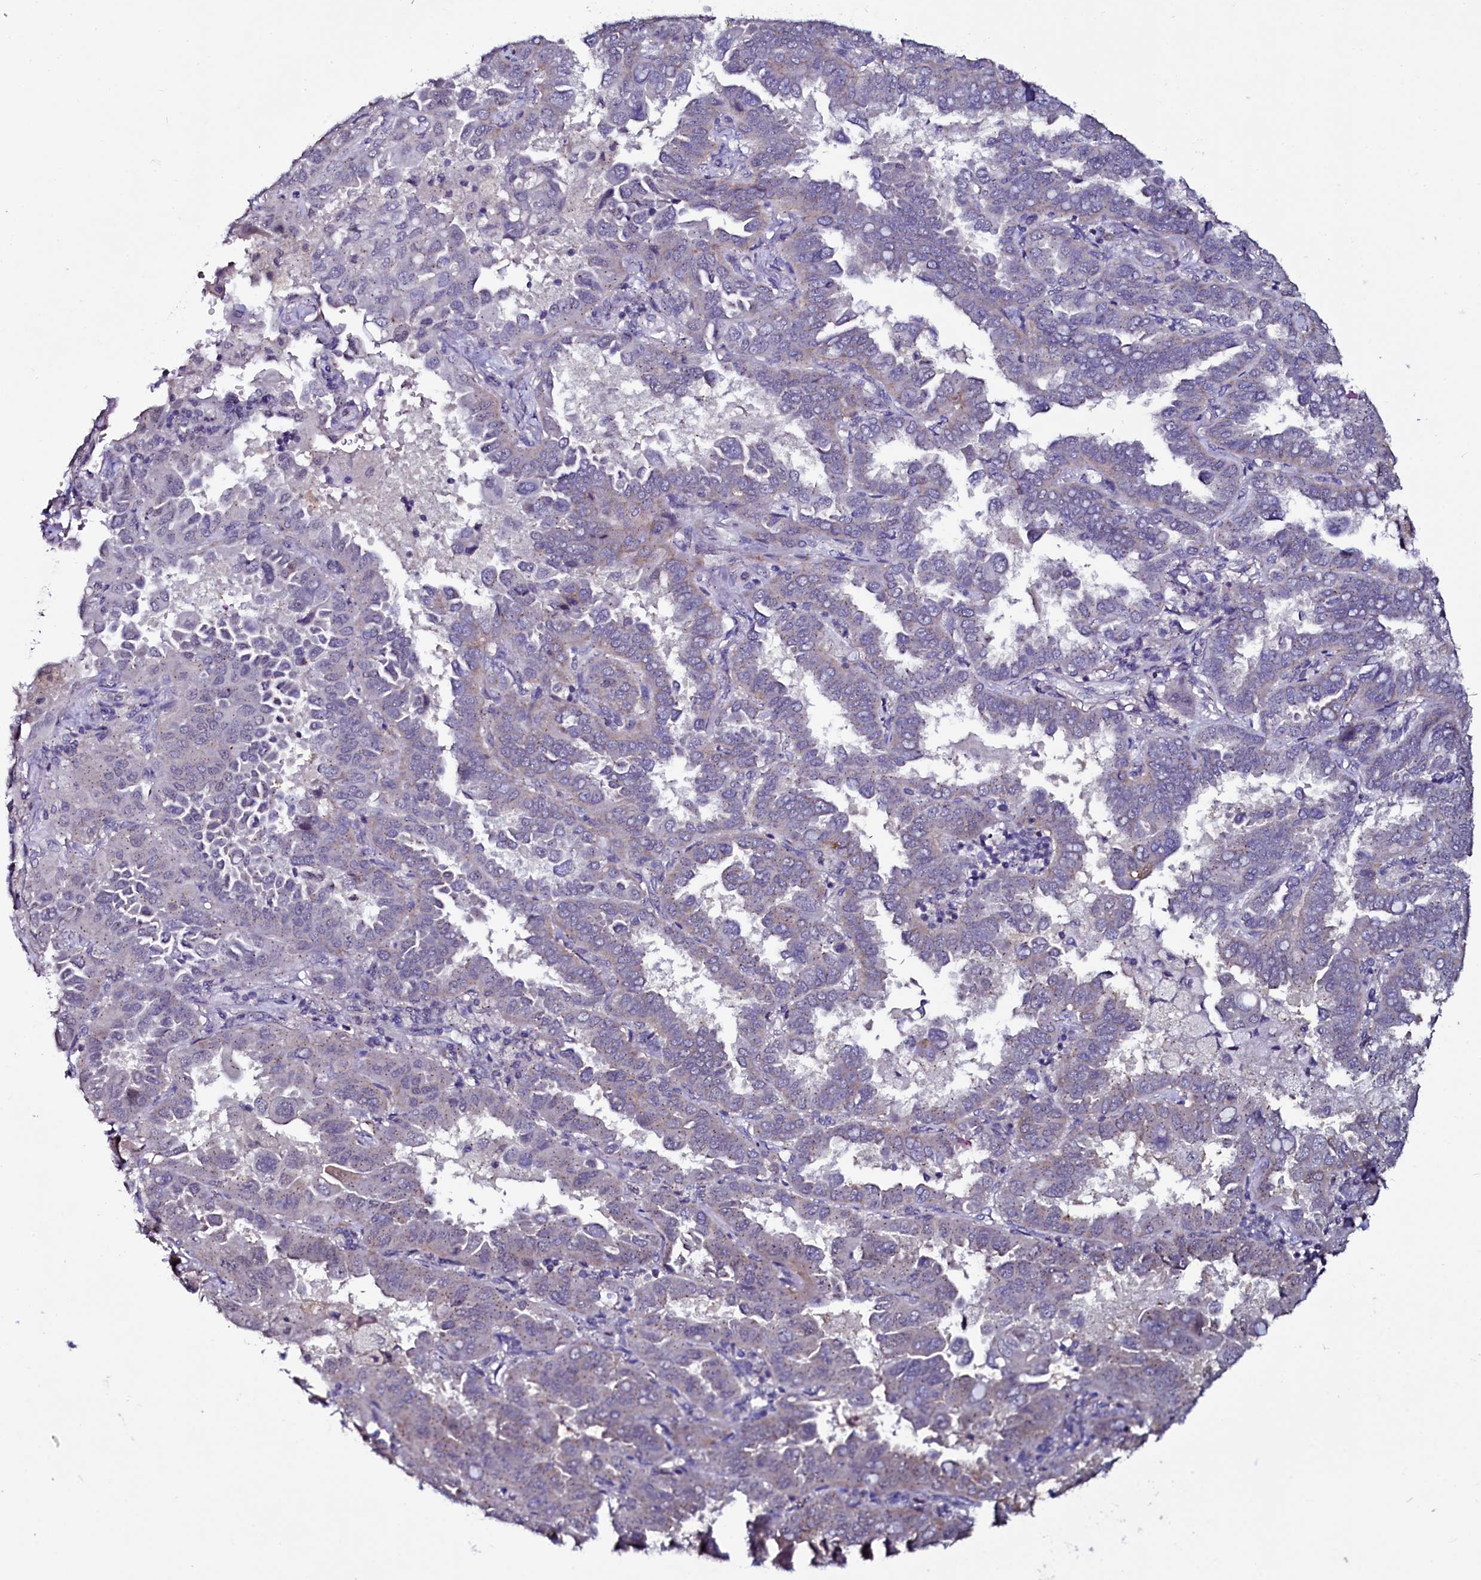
{"staining": {"intensity": "weak", "quantity": "<25%", "location": "cytoplasmic/membranous"}, "tissue": "lung cancer", "cell_type": "Tumor cells", "image_type": "cancer", "snomed": [{"axis": "morphology", "description": "Adenocarcinoma, NOS"}, {"axis": "topography", "description": "Lung"}], "caption": "Immunohistochemistry (IHC) photomicrograph of neoplastic tissue: lung adenocarcinoma stained with DAB demonstrates no significant protein expression in tumor cells. (Immunohistochemistry, brightfield microscopy, high magnification).", "gene": "USPL1", "patient": {"sex": "male", "age": 64}}